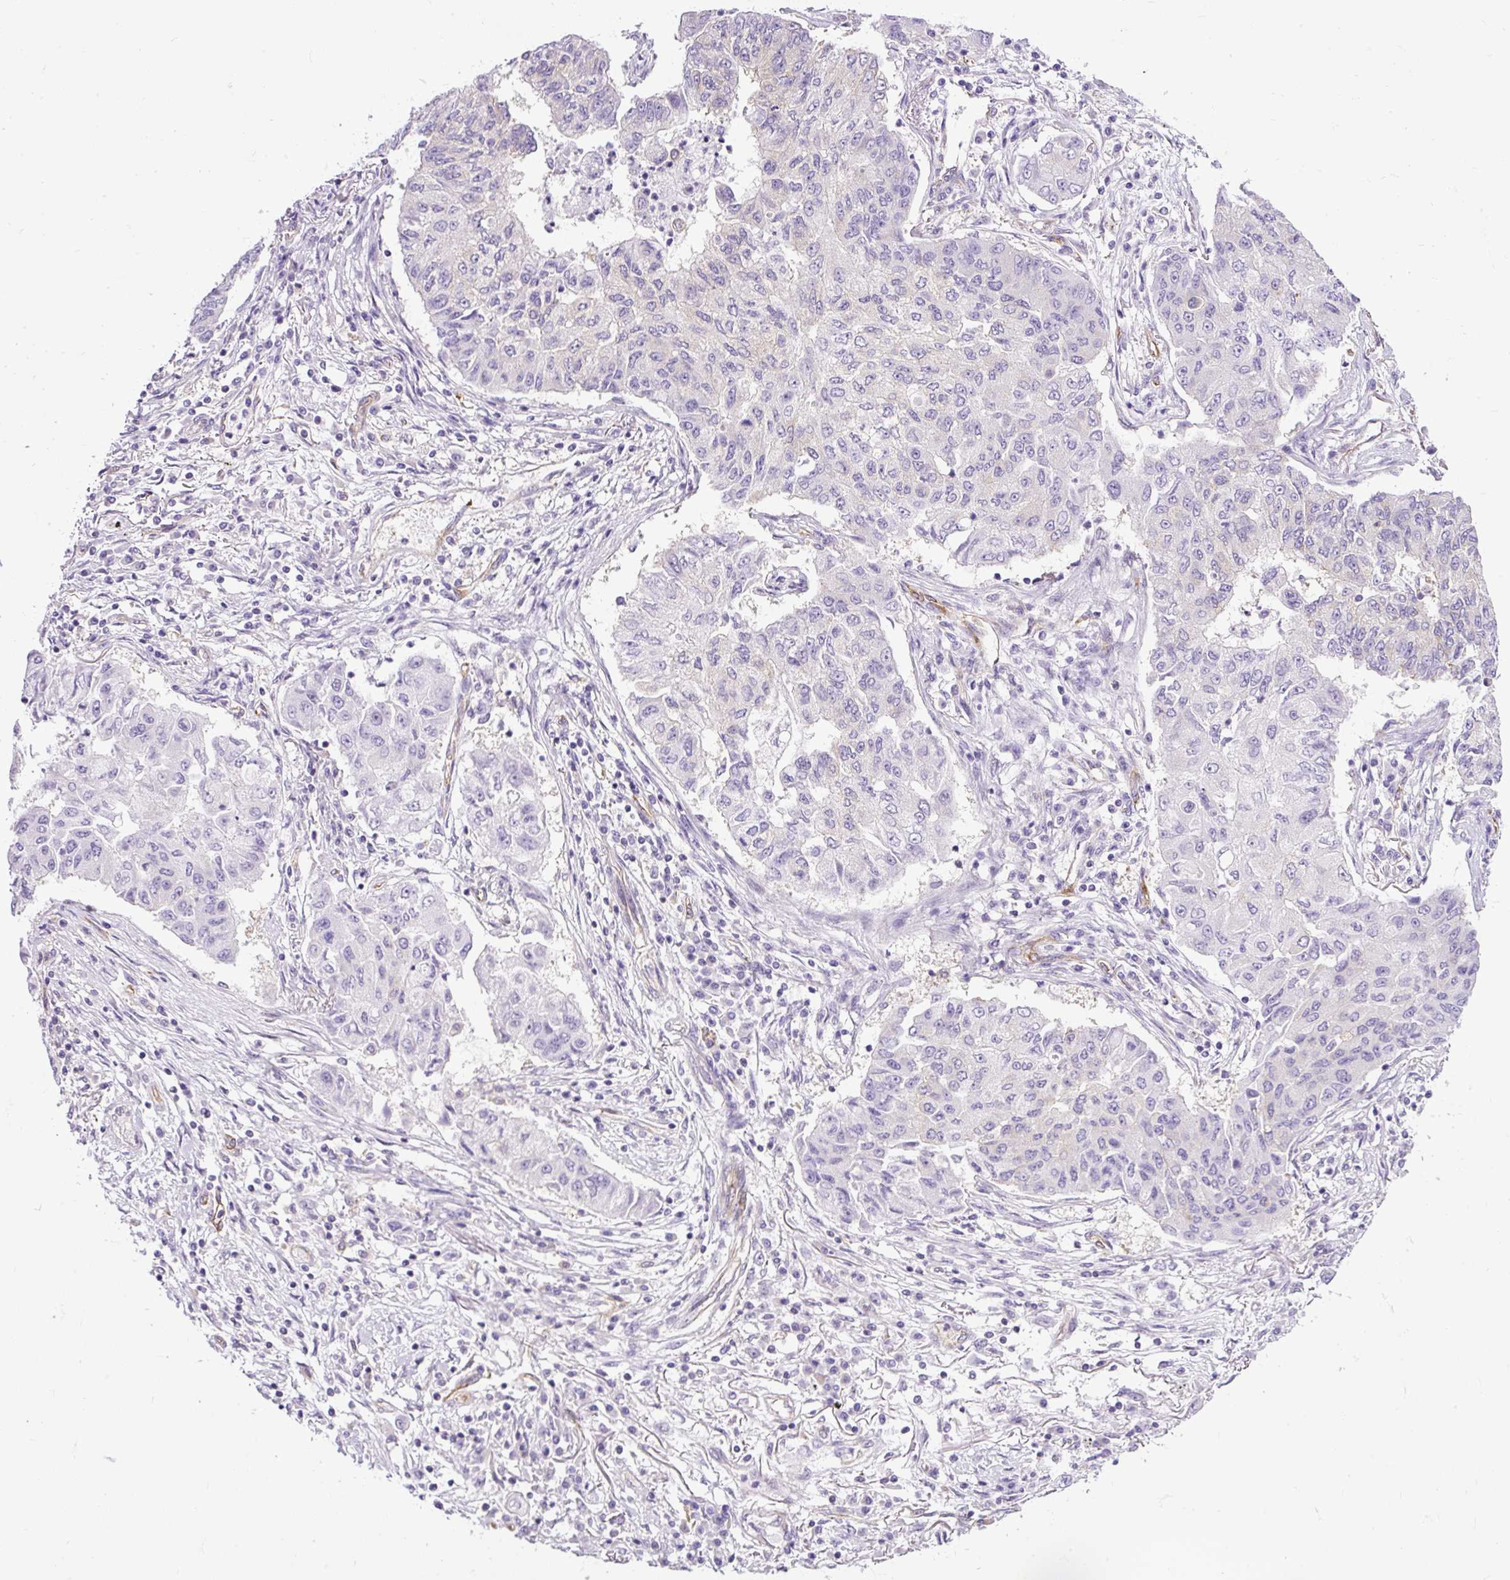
{"staining": {"intensity": "negative", "quantity": "none", "location": "none"}, "tissue": "lung cancer", "cell_type": "Tumor cells", "image_type": "cancer", "snomed": [{"axis": "morphology", "description": "Squamous cell carcinoma, NOS"}, {"axis": "topography", "description": "Lung"}], "caption": "Tumor cells show no significant protein positivity in lung cancer. Brightfield microscopy of IHC stained with DAB (brown) and hematoxylin (blue), captured at high magnification.", "gene": "MAP1S", "patient": {"sex": "male", "age": 74}}